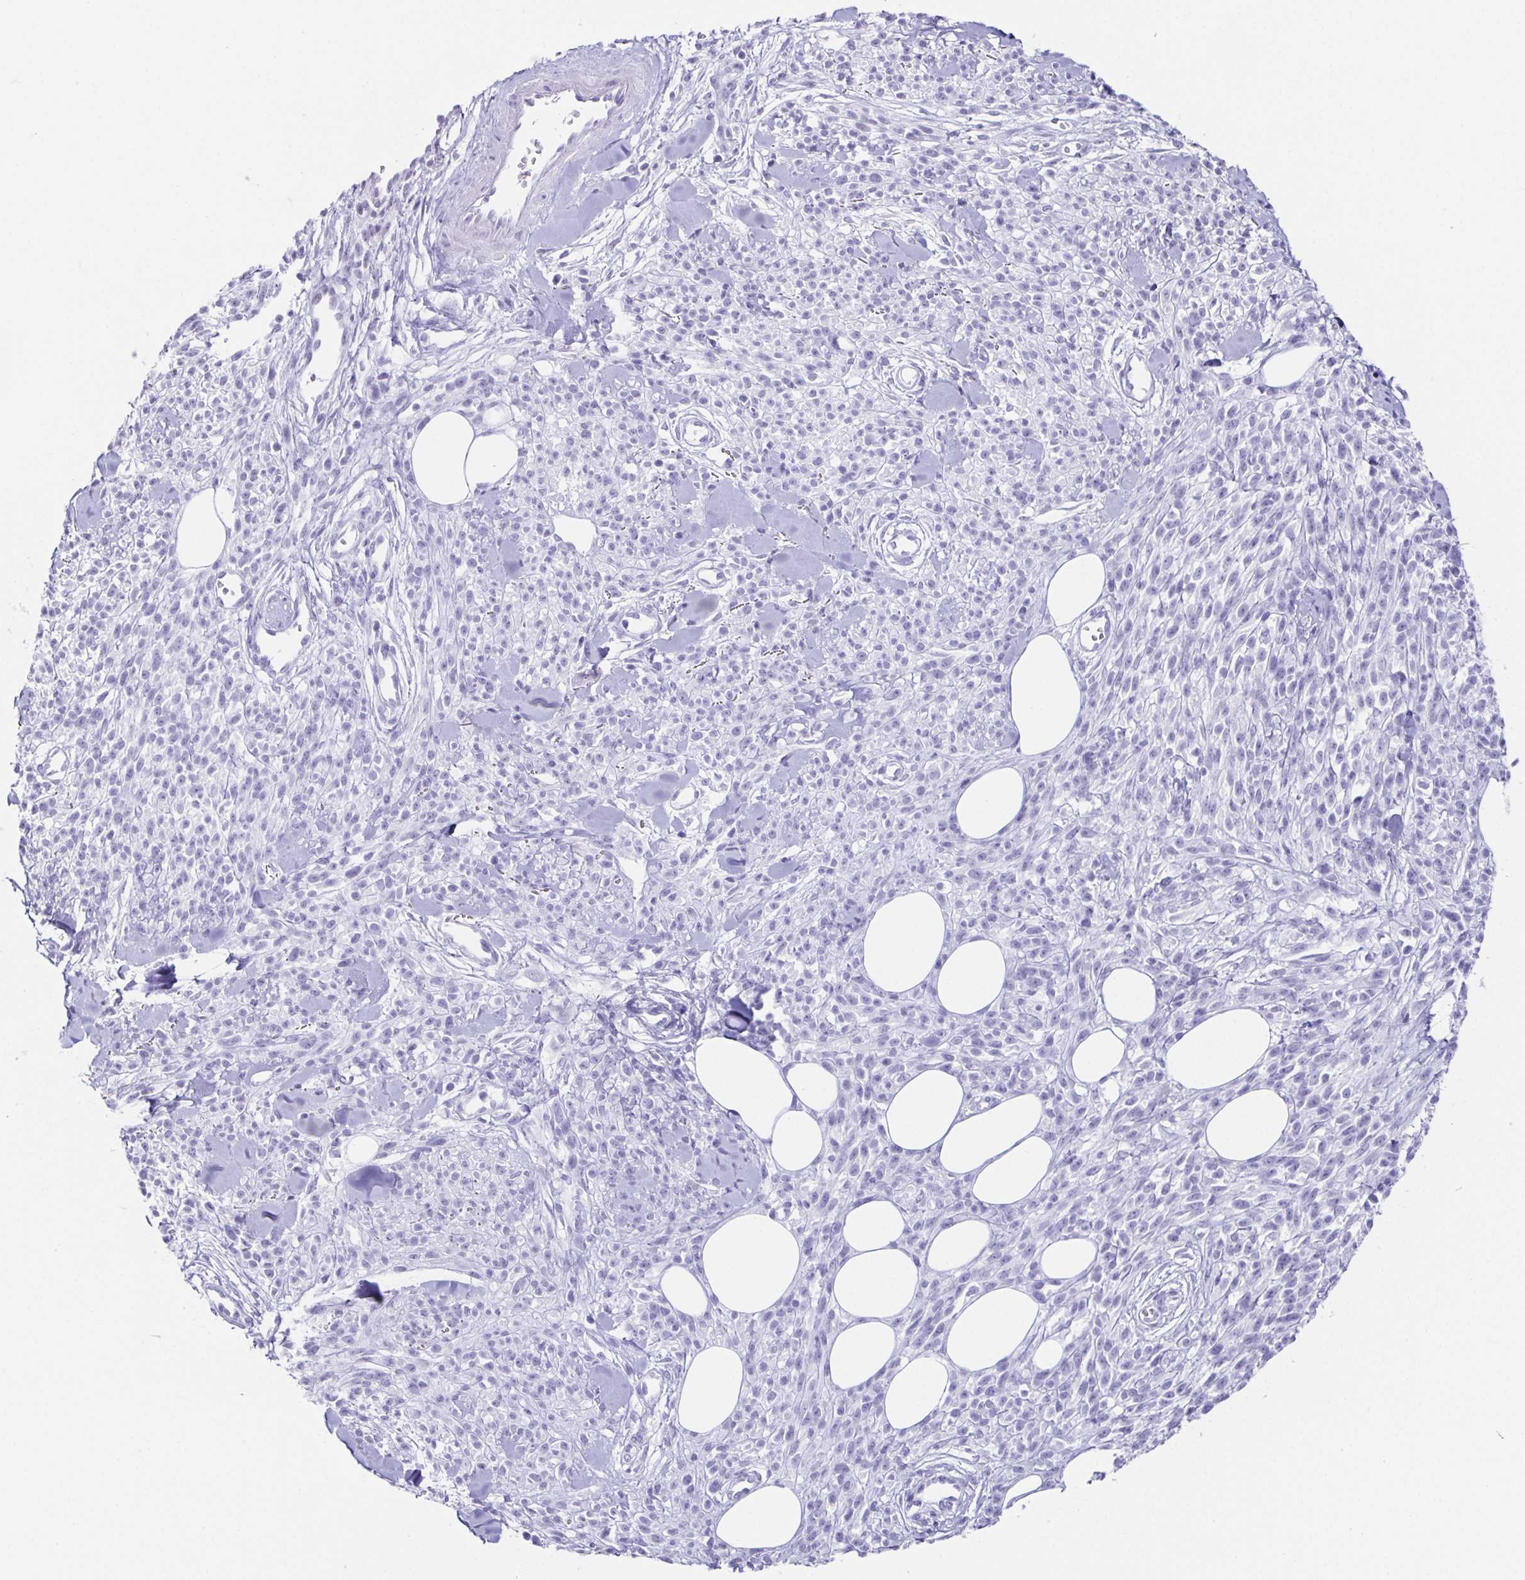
{"staining": {"intensity": "negative", "quantity": "none", "location": "none"}, "tissue": "melanoma", "cell_type": "Tumor cells", "image_type": "cancer", "snomed": [{"axis": "morphology", "description": "Malignant melanoma, NOS"}, {"axis": "topography", "description": "Skin"}, {"axis": "topography", "description": "Skin of trunk"}], "caption": "Tumor cells are negative for protein expression in human melanoma.", "gene": "ESX1", "patient": {"sex": "male", "age": 74}}